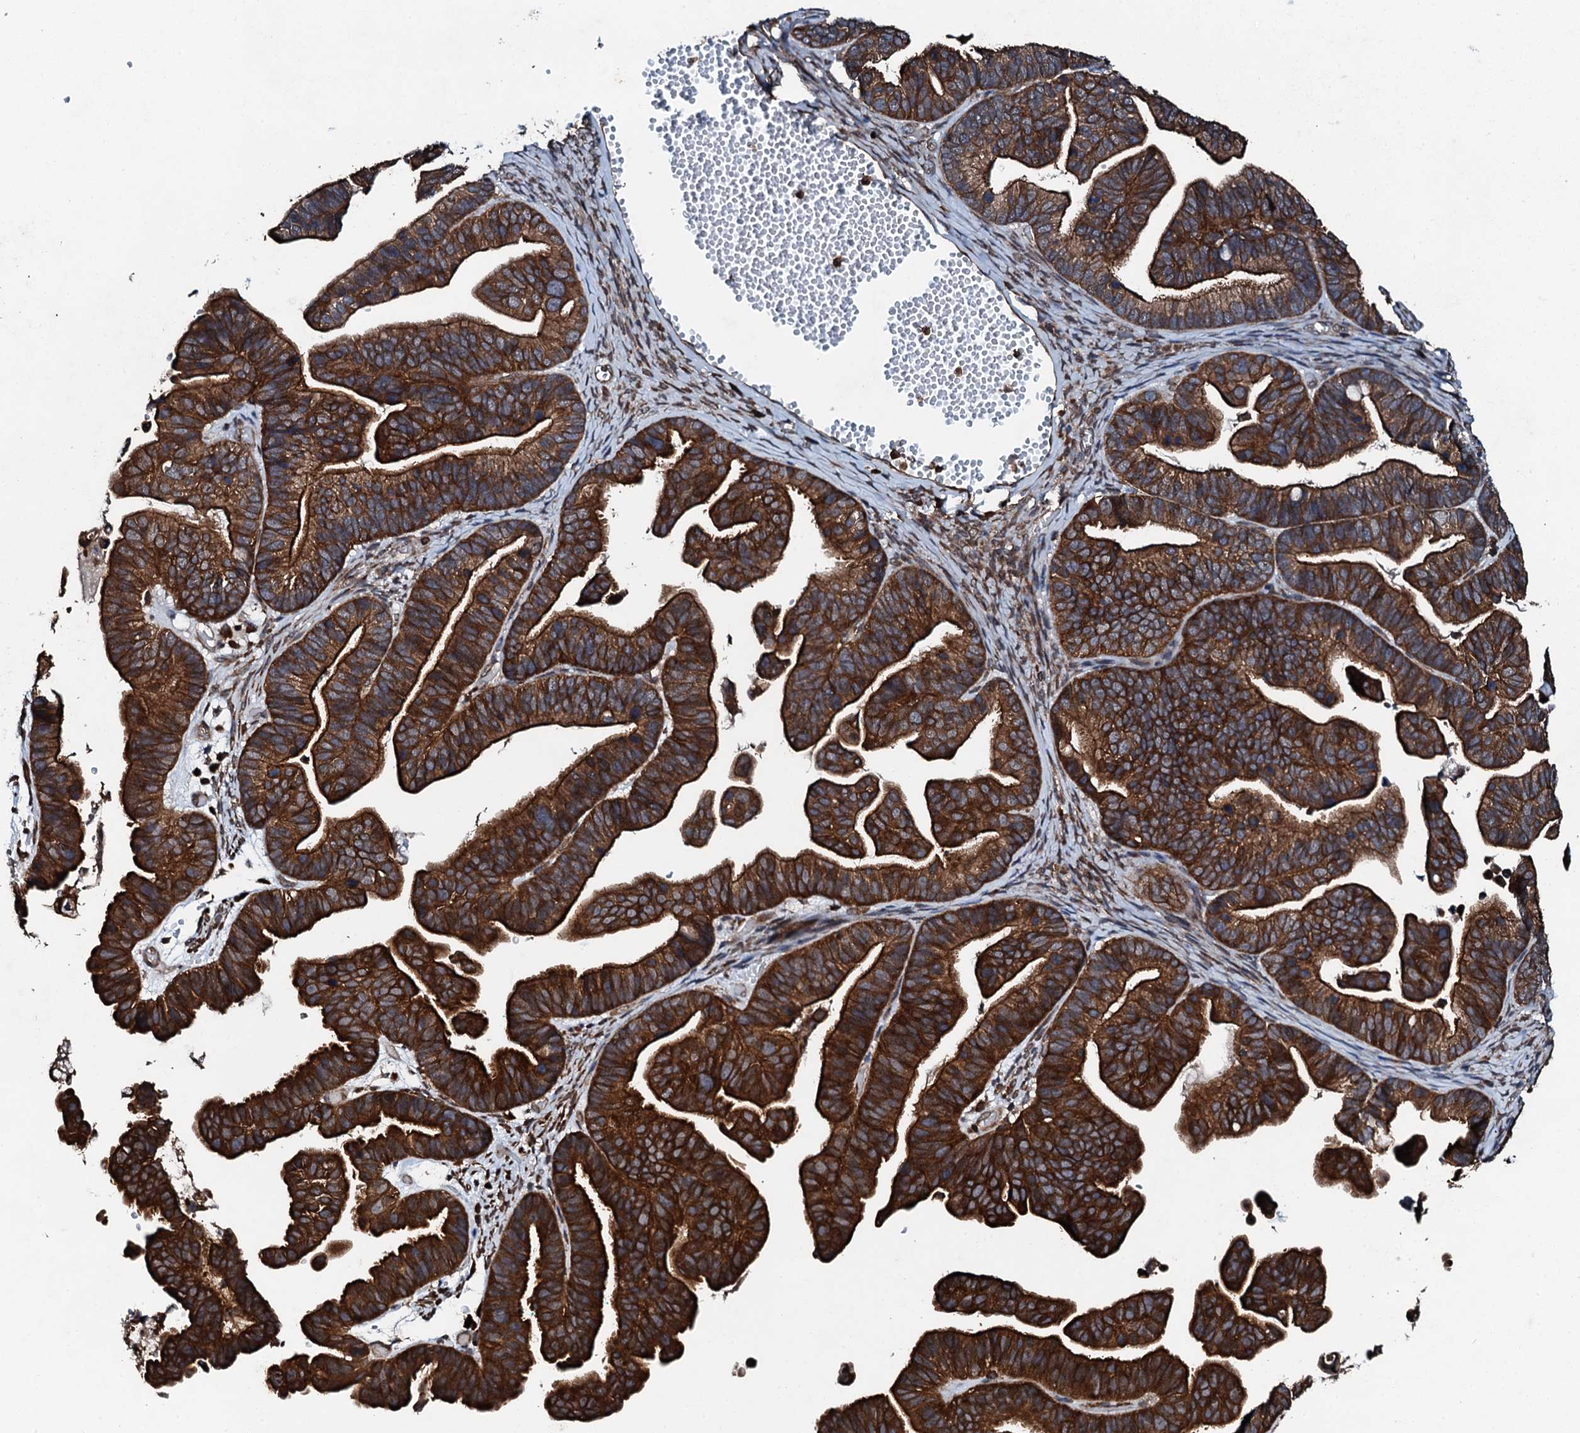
{"staining": {"intensity": "strong", "quantity": ">75%", "location": "cytoplasmic/membranous"}, "tissue": "ovarian cancer", "cell_type": "Tumor cells", "image_type": "cancer", "snomed": [{"axis": "morphology", "description": "Cystadenocarcinoma, serous, NOS"}, {"axis": "topography", "description": "Ovary"}], "caption": "Immunohistochemical staining of human ovarian serous cystadenocarcinoma displays high levels of strong cytoplasmic/membranous staining in approximately >75% of tumor cells. The staining is performed using DAB brown chromogen to label protein expression. The nuclei are counter-stained blue using hematoxylin.", "gene": "EDC4", "patient": {"sex": "female", "age": 56}}